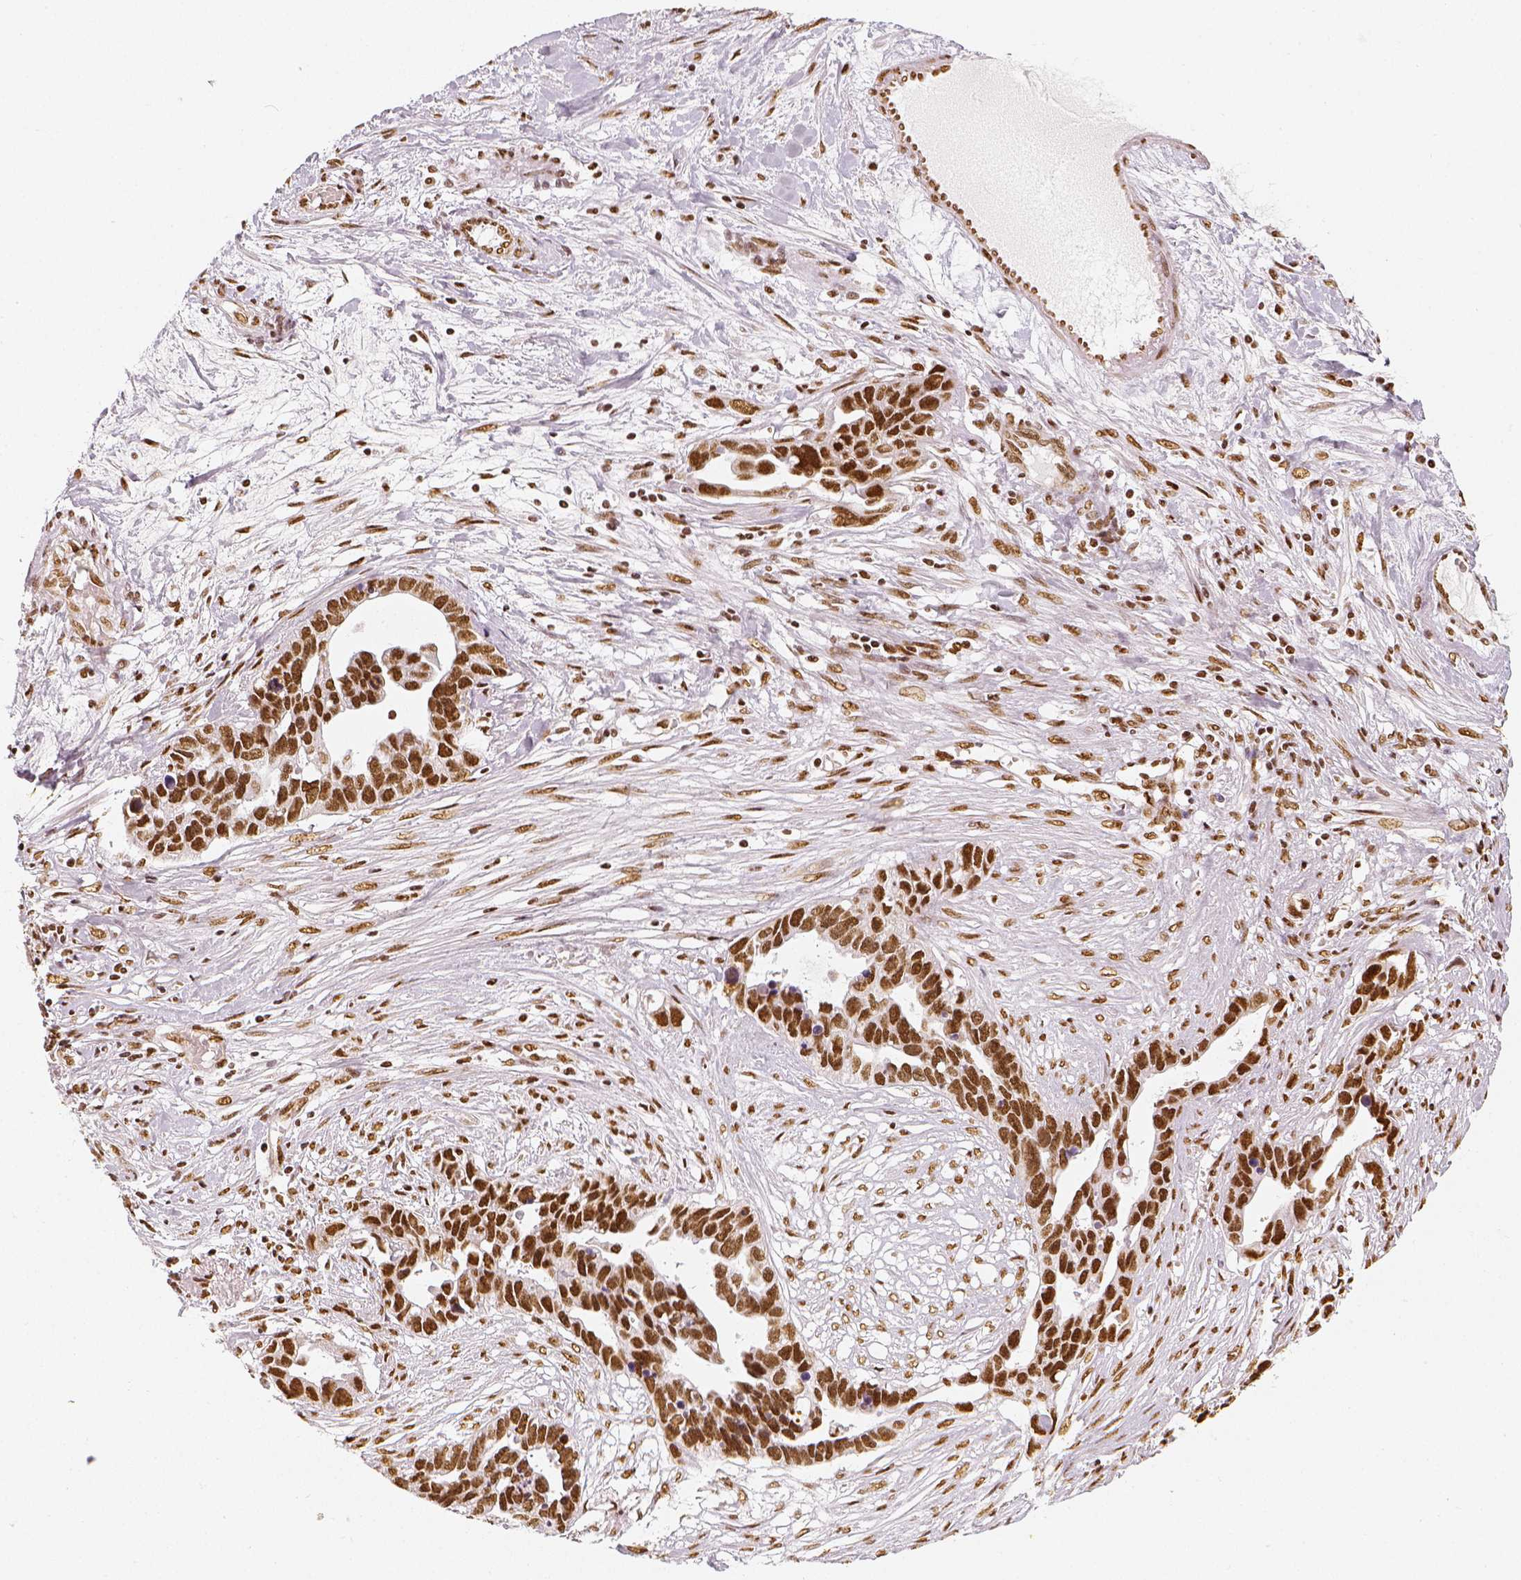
{"staining": {"intensity": "strong", "quantity": ">75%", "location": "nuclear"}, "tissue": "ovarian cancer", "cell_type": "Tumor cells", "image_type": "cancer", "snomed": [{"axis": "morphology", "description": "Cystadenocarcinoma, serous, NOS"}, {"axis": "topography", "description": "Ovary"}], "caption": "A high-resolution image shows immunohistochemistry staining of ovarian serous cystadenocarcinoma, which reveals strong nuclear expression in approximately >75% of tumor cells.", "gene": "KDM5B", "patient": {"sex": "female", "age": 54}}